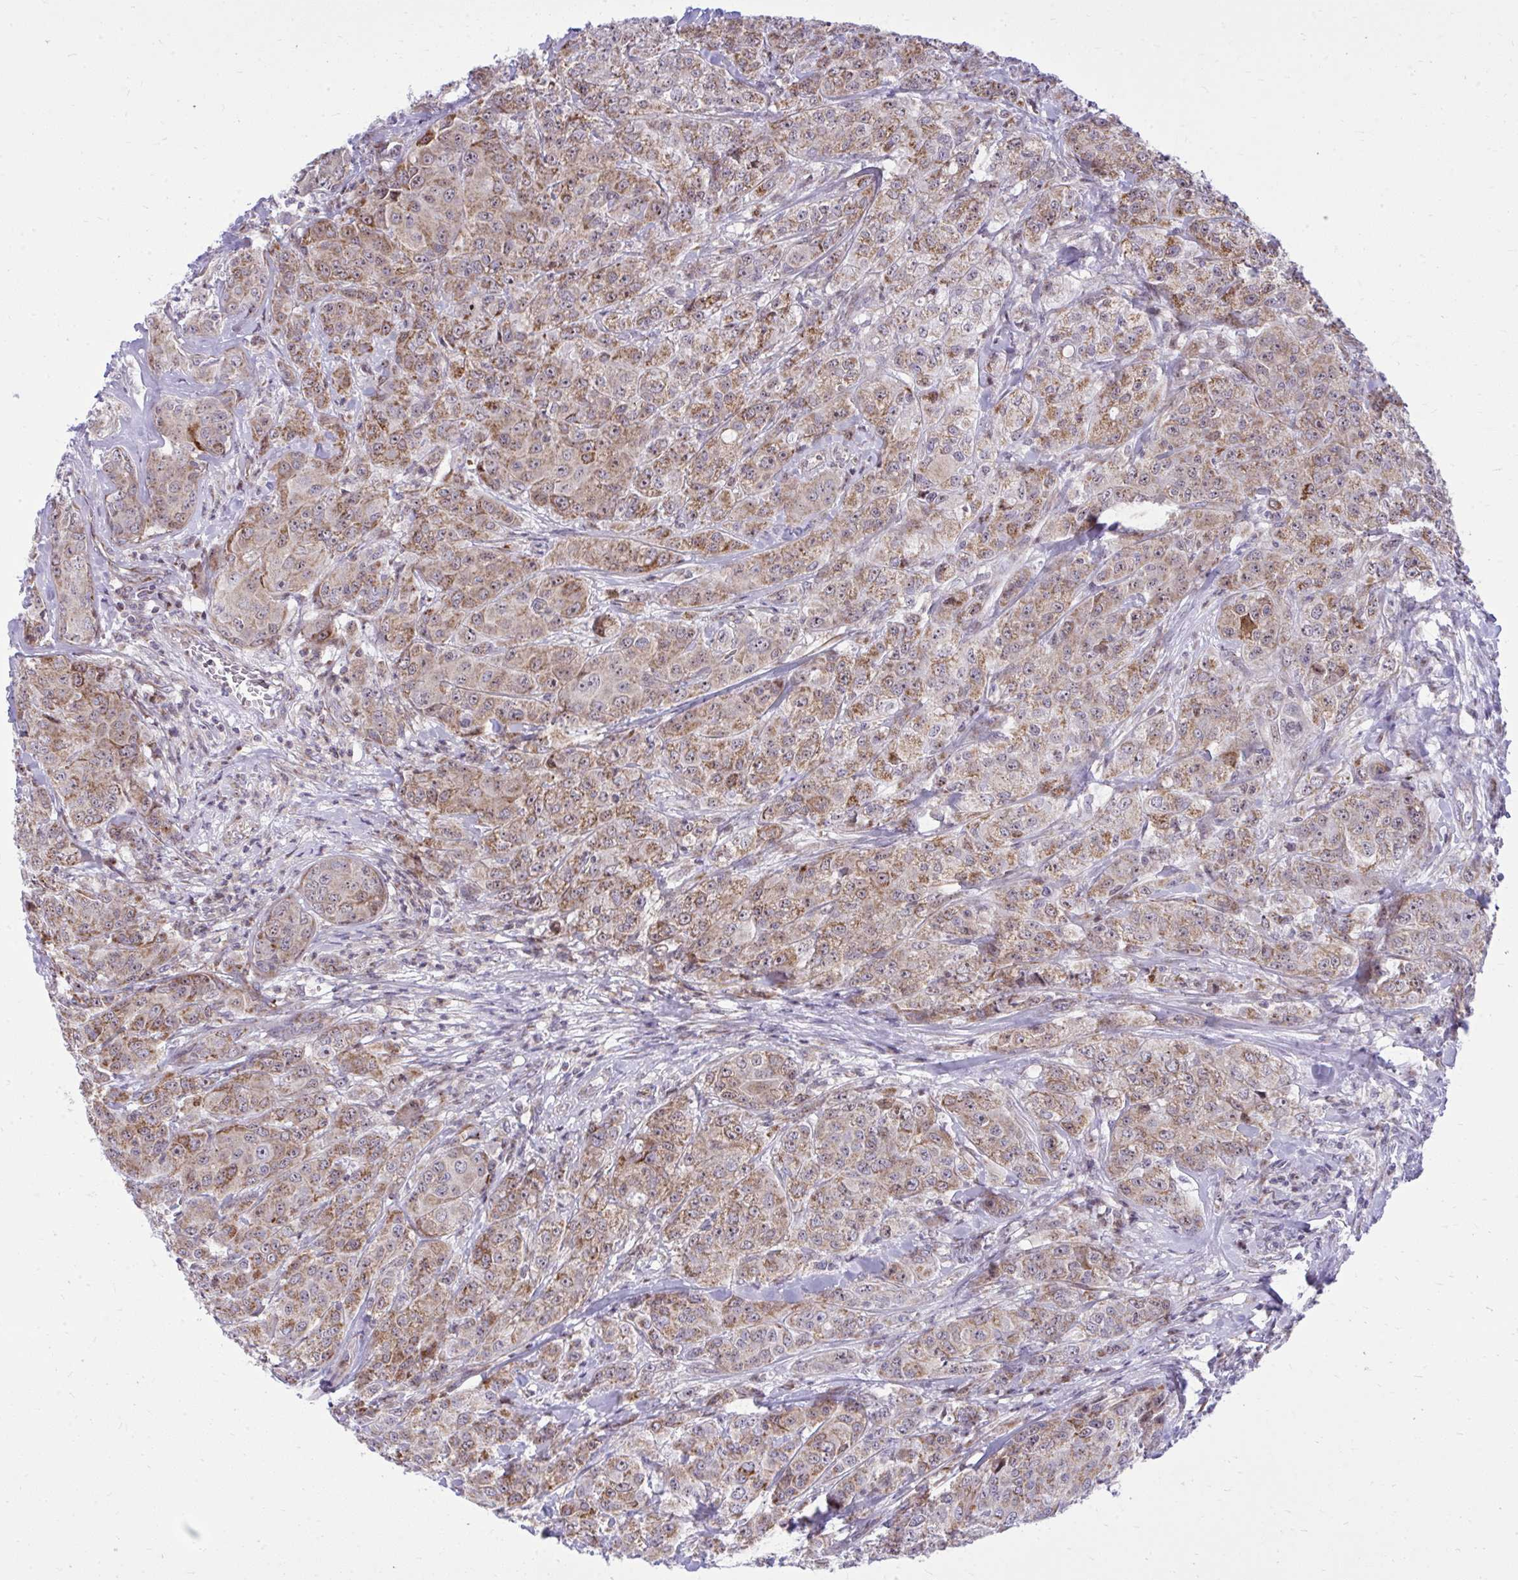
{"staining": {"intensity": "moderate", "quantity": ">75%", "location": "cytoplasmic/membranous"}, "tissue": "breast cancer", "cell_type": "Tumor cells", "image_type": "cancer", "snomed": [{"axis": "morphology", "description": "Normal tissue, NOS"}, {"axis": "morphology", "description": "Duct carcinoma"}, {"axis": "topography", "description": "Breast"}], "caption": "Protein expression analysis of human infiltrating ductal carcinoma (breast) reveals moderate cytoplasmic/membranous staining in about >75% of tumor cells.", "gene": "GPRIN3", "patient": {"sex": "female", "age": 43}}